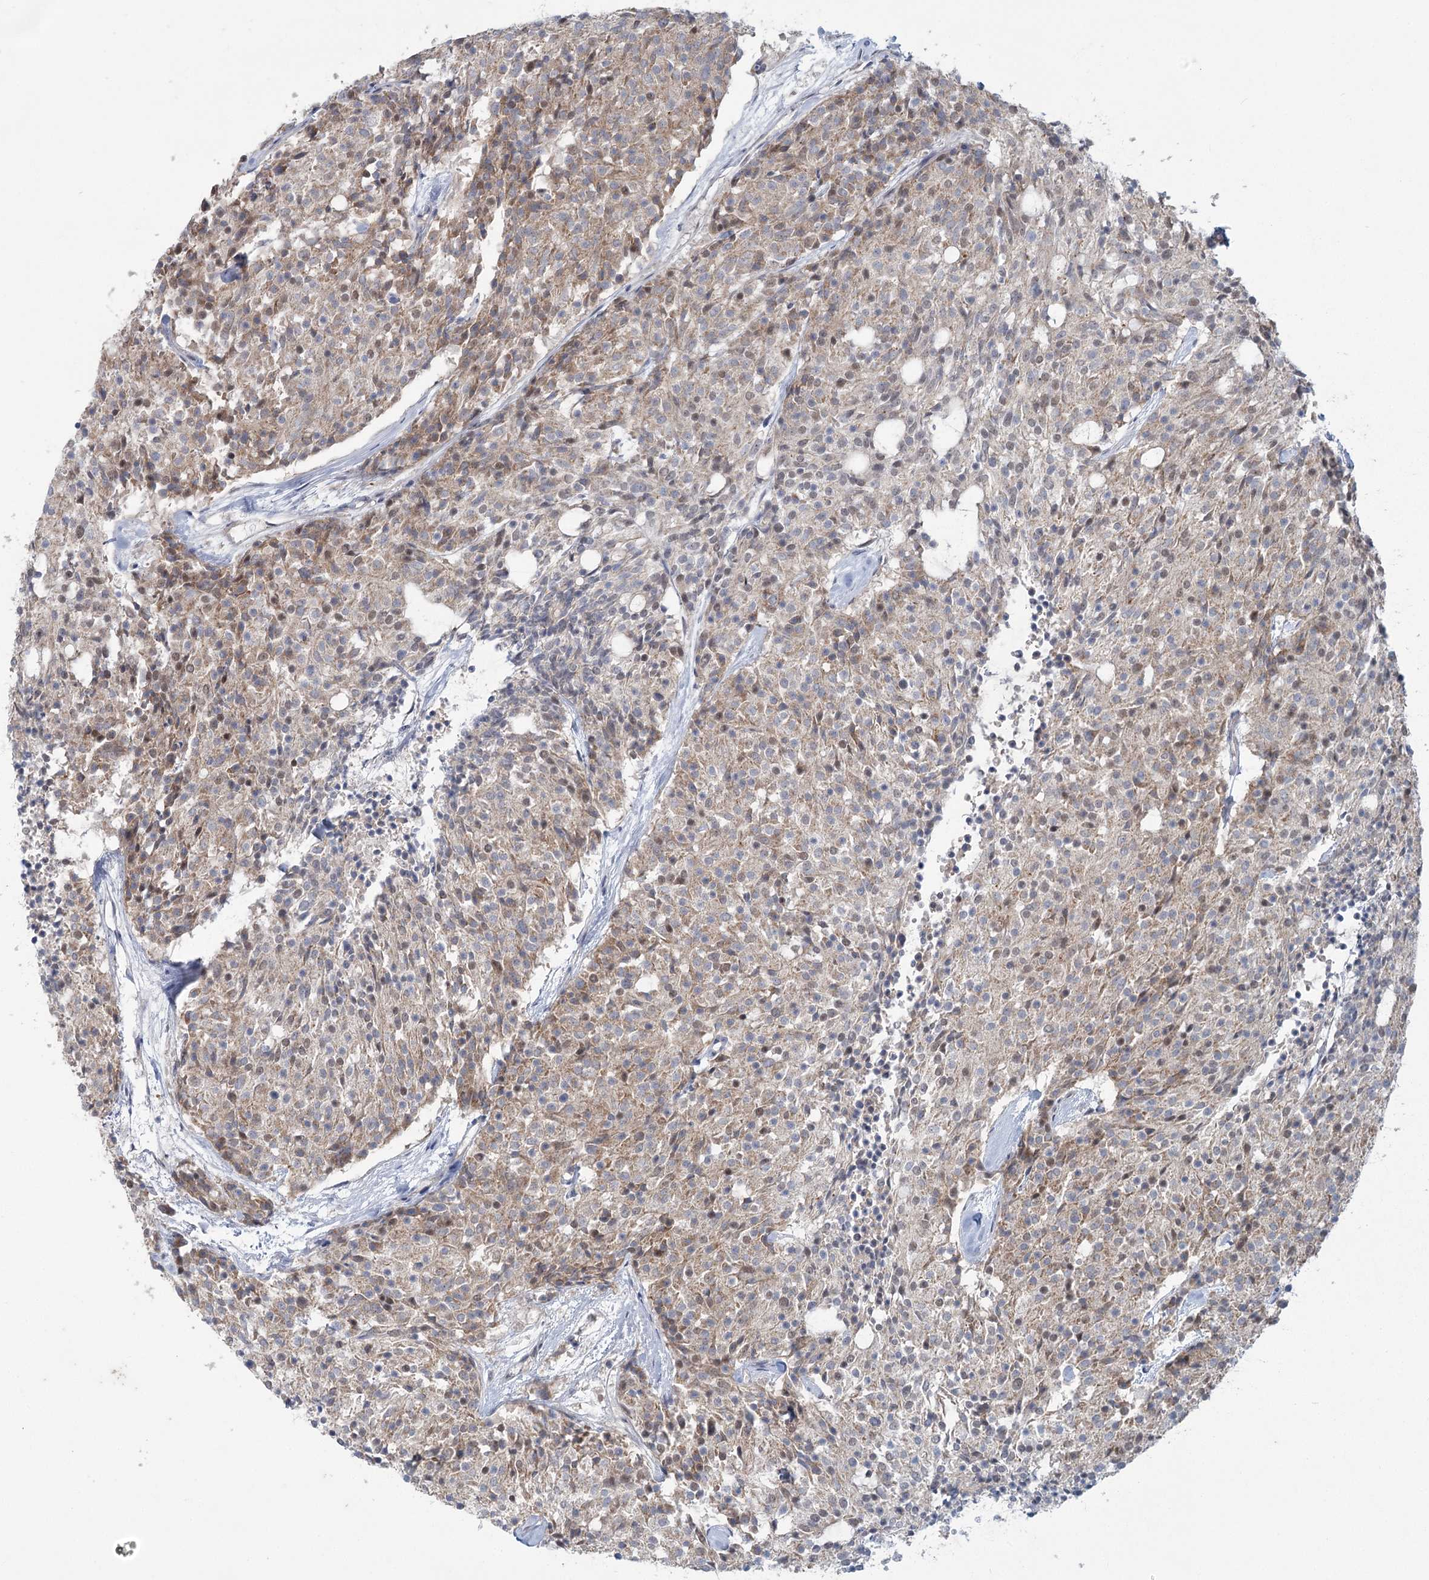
{"staining": {"intensity": "weak", "quantity": ">75%", "location": "cytoplasmic/membranous"}, "tissue": "carcinoid", "cell_type": "Tumor cells", "image_type": "cancer", "snomed": [{"axis": "morphology", "description": "Carcinoid, malignant, NOS"}, {"axis": "topography", "description": "Pancreas"}], "caption": "Protein analysis of carcinoid (malignant) tissue exhibits weak cytoplasmic/membranous expression in about >75% of tumor cells.", "gene": "MTG1", "patient": {"sex": "female", "age": 54}}